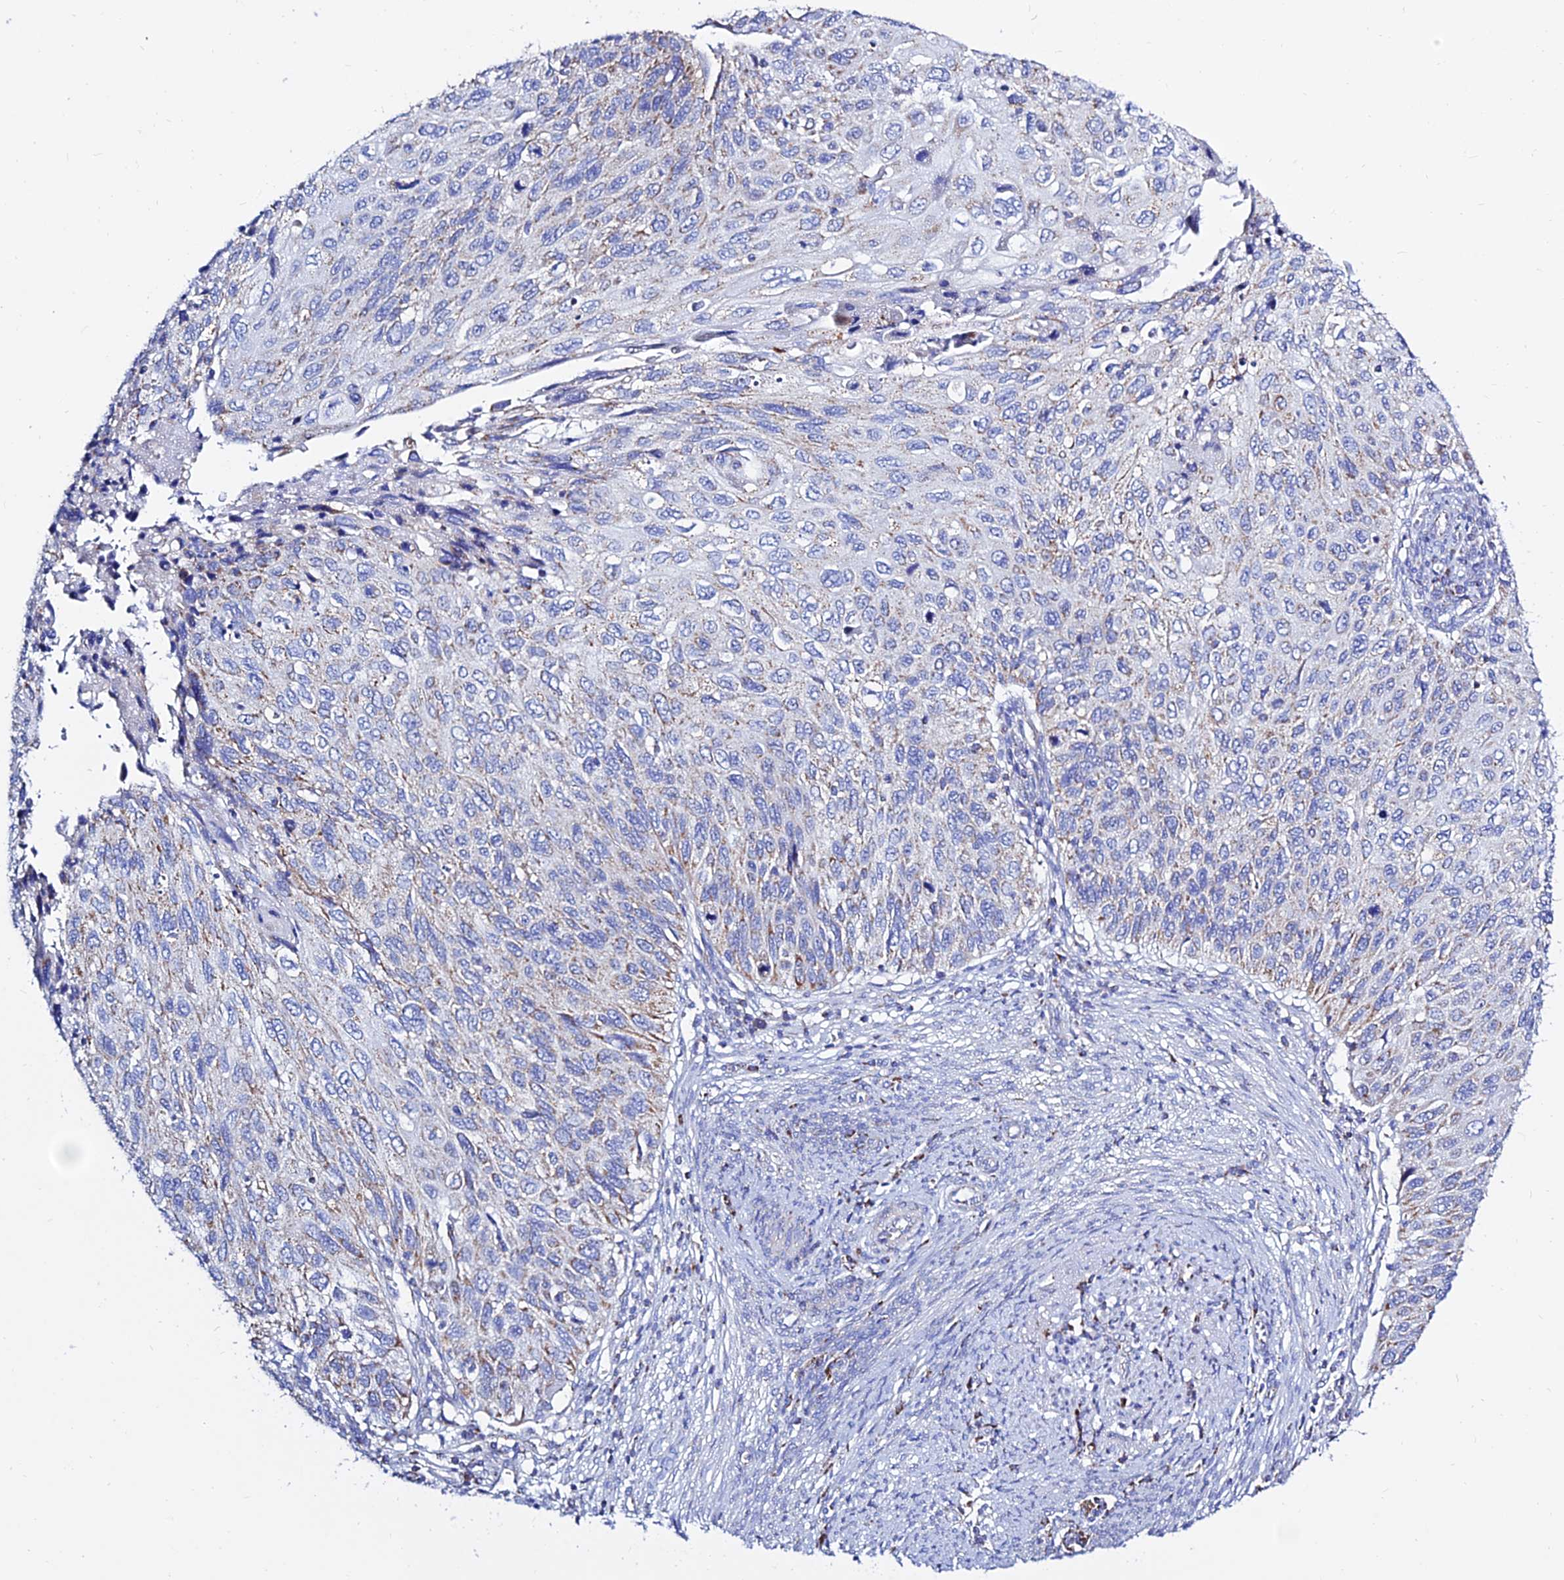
{"staining": {"intensity": "moderate", "quantity": "<25%", "location": "cytoplasmic/membranous"}, "tissue": "cervical cancer", "cell_type": "Tumor cells", "image_type": "cancer", "snomed": [{"axis": "morphology", "description": "Squamous cell carcinoma, NOS"}, {"axis": "topography", "description": "Cervix"}], "caption": "Cervical cancer stained for a protein (brown) displays moderate cytoplasmic/membranous positive staining in approximately <25% of tumor cells.", "gene": "MGST1", "patient": {"sex": "female", "age": 70}}